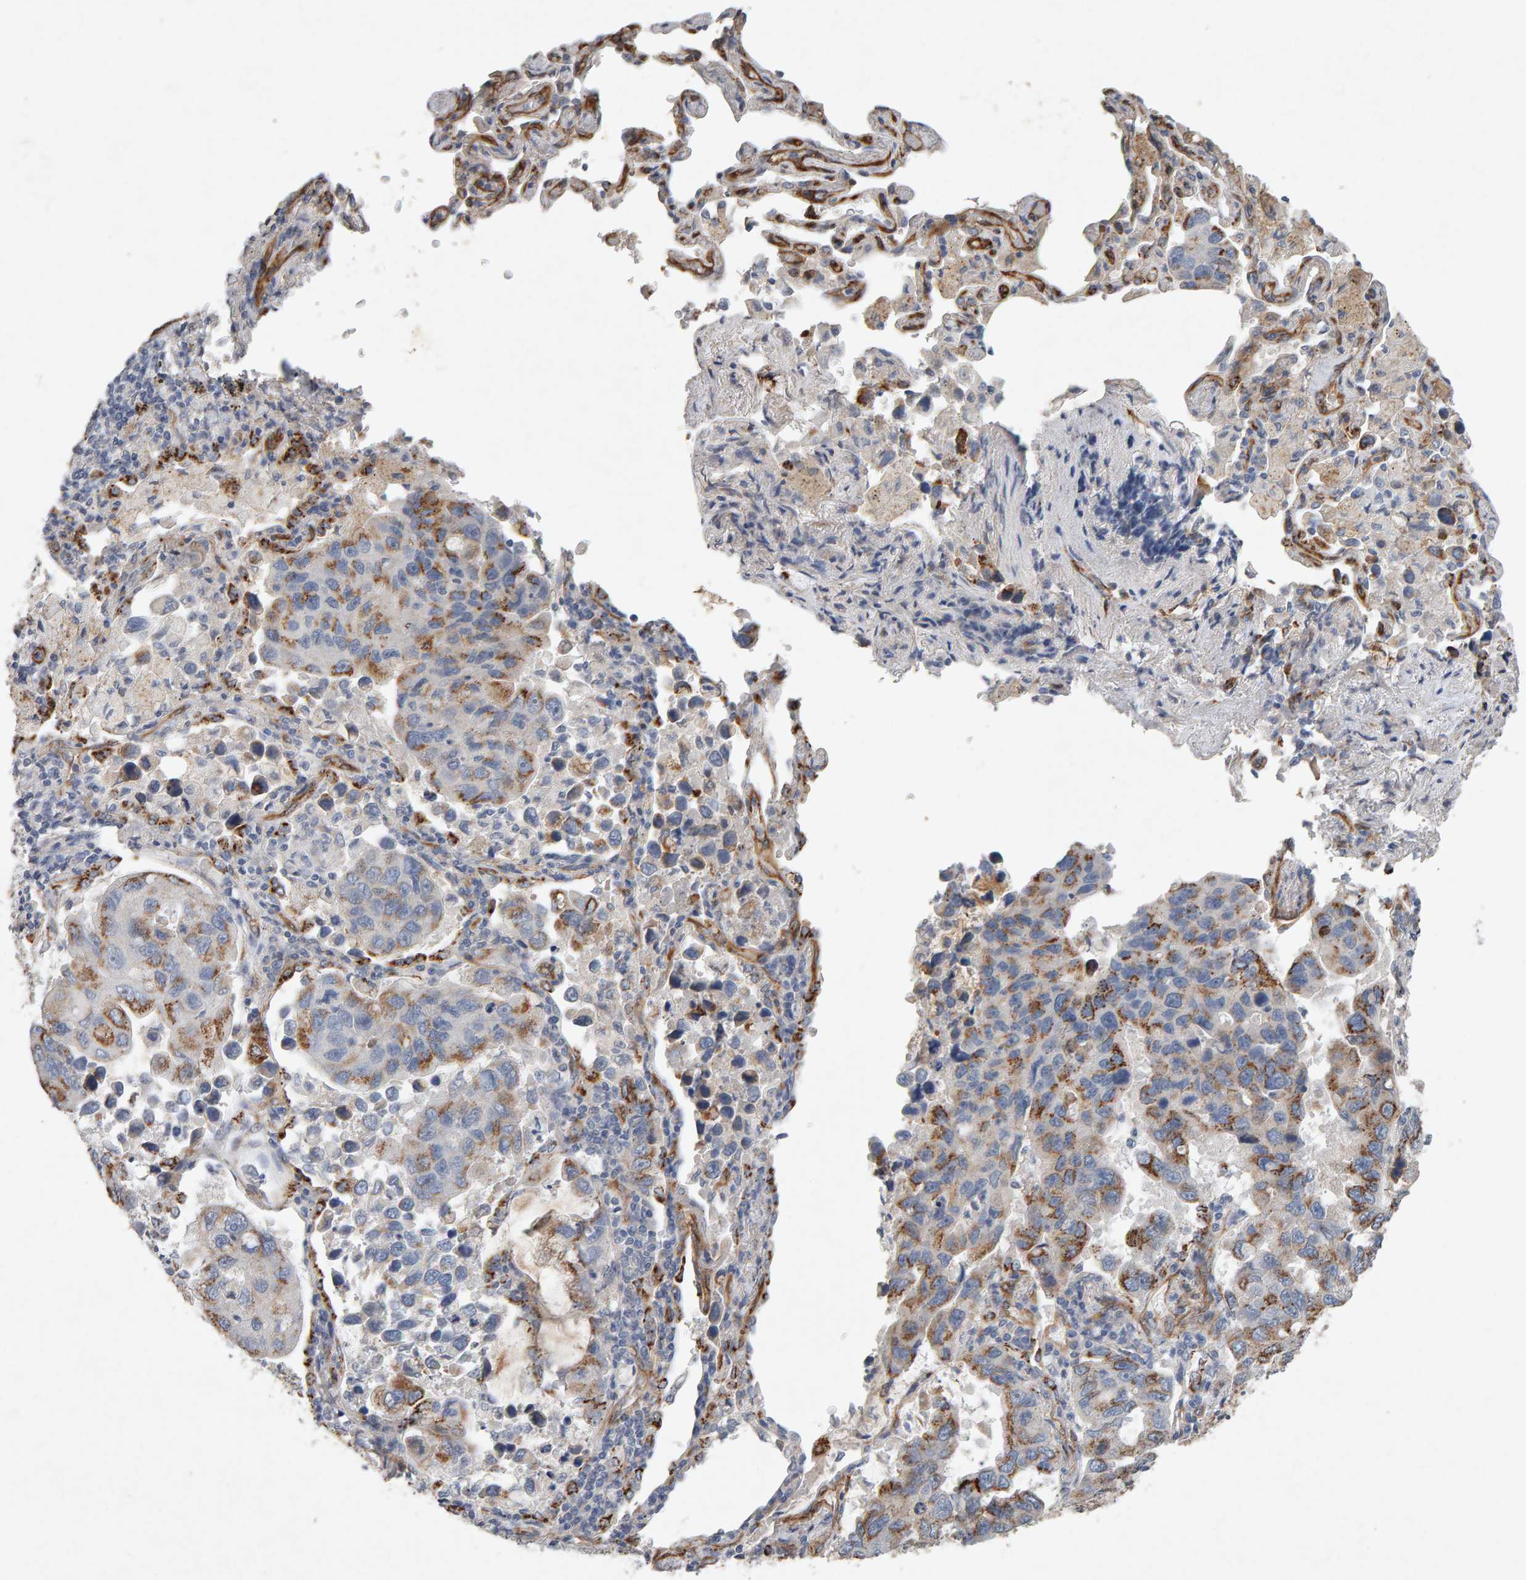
{"staining": {"intensity": "moderate", "quantity": "25%-75%", "location": "cytoplasmic/membranous"}, "tissue": "lung cancer", "cell_type": "Tumor cells", "image_type": "cancer", "snomed": [{"axis": "morphology", "description": "Adenocarcinoma, NOS"}, {"axis": "topography", "description": "Lung"}], "caption": "Human lung cancer stained with a brown dye reveals moderate cytoplasmic/membranous positive staining in approximately 25%-75% of tumor cells.", "gene": "PTPRM", "patient": {"sex": "male", "age": 64}}